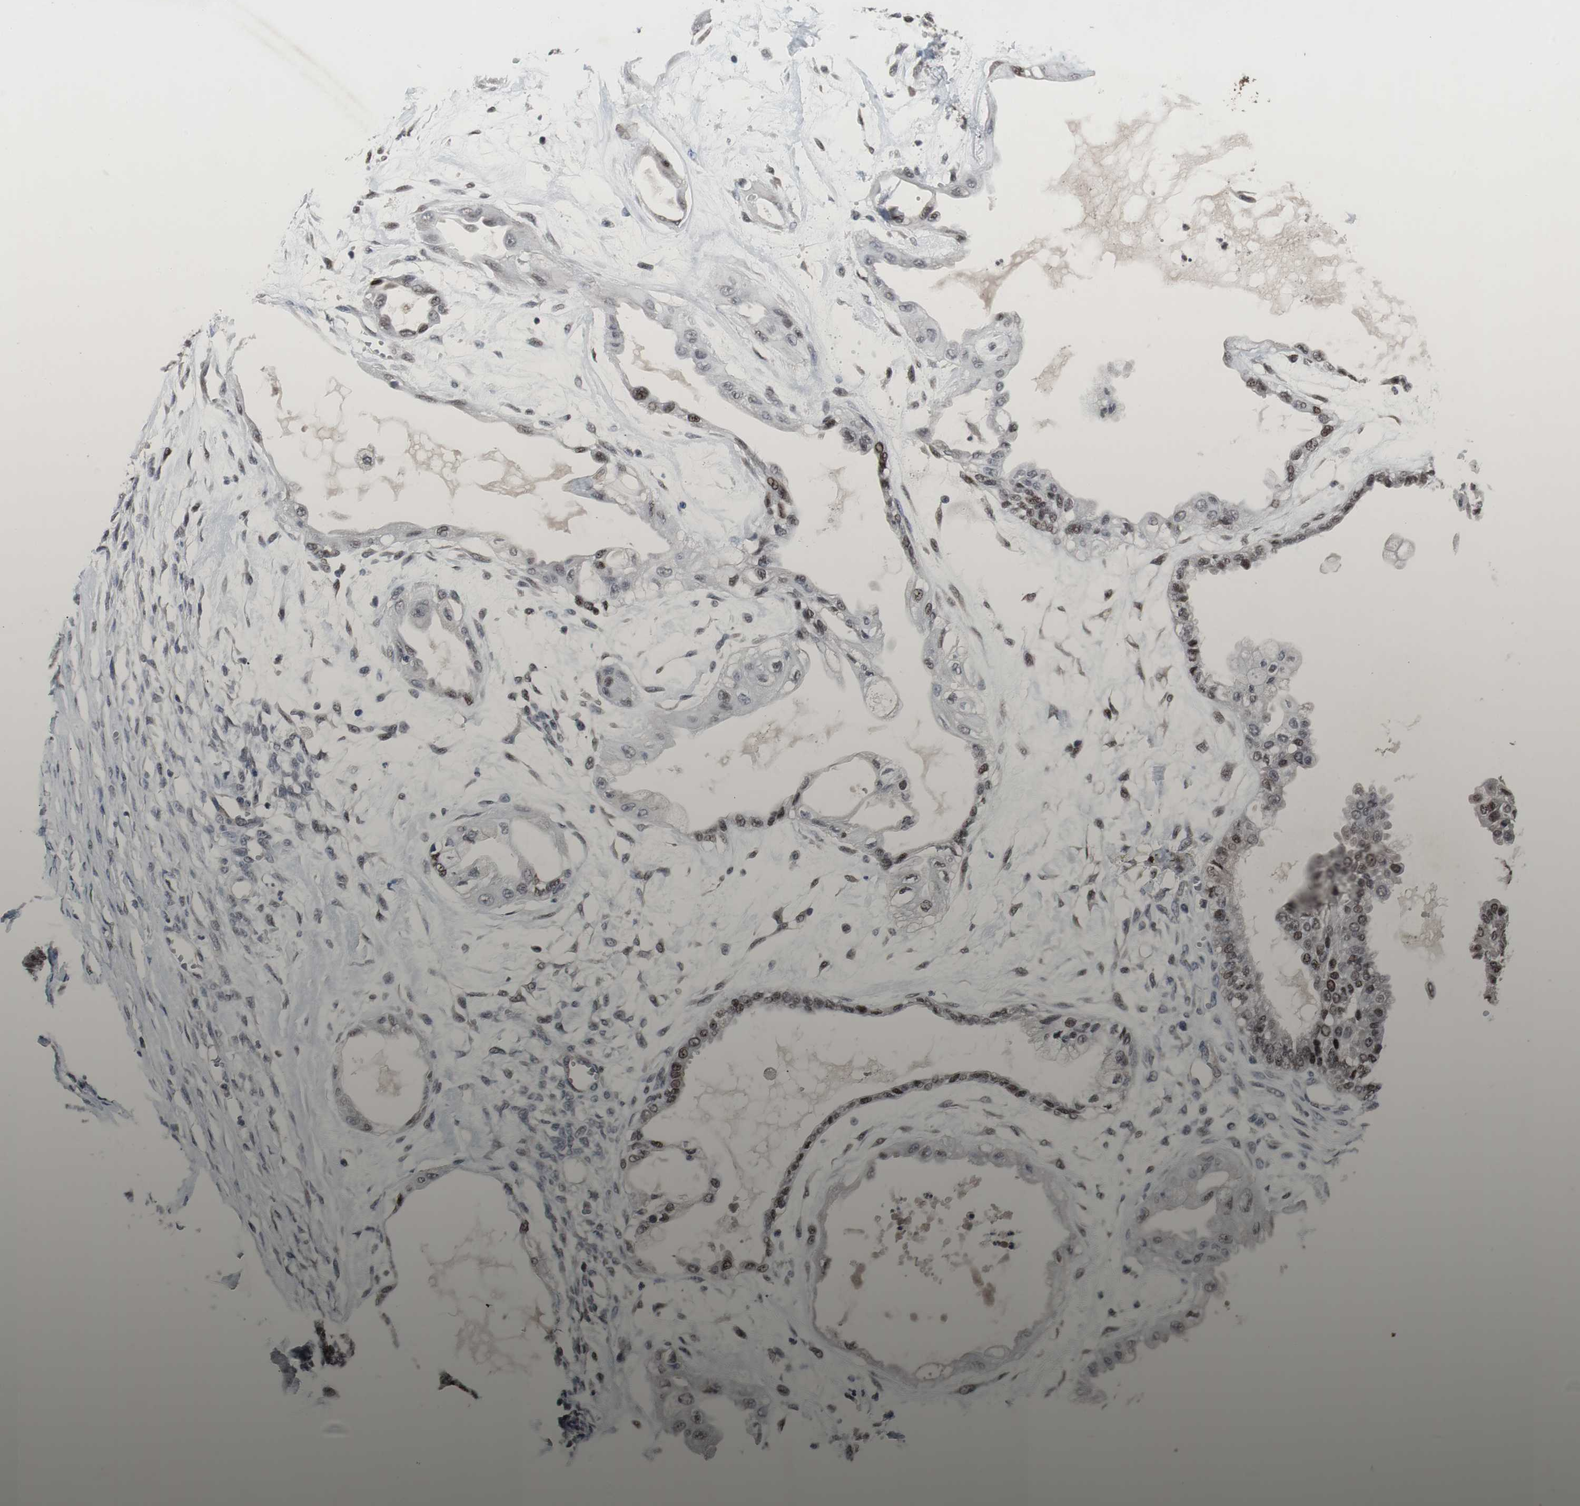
{"staining": {"intensity": "moderate", "quantity": ">75%", "location": "nuclear"}, "tissue": "ovarian cancer", "cell_type": "Tumor cells", "image_type": "cancer", "snomed": [{"axis": "morphology", "description": "Carcinoma, NOS"}, {"axis": "morphology", "description": "Carcinoma, endometroid"}, {"axis": "topography", "description": "Ovary"}], "caption": "Immunohistochemistry (DAB (3,3'-diaminobenzidine)) staining of ovarian cancer reveals moderate nuclear protein staining in about >75% of tumor cells. The staining was performed using DAB (3,3'-diaminobenzidine) to visualize the protein expression in brown, while the nuclei were stained in blue with hematoxylin (Magnification: 20x).", "gene": "FOXP4", "patient": {"sex": "female", "age": 50}}